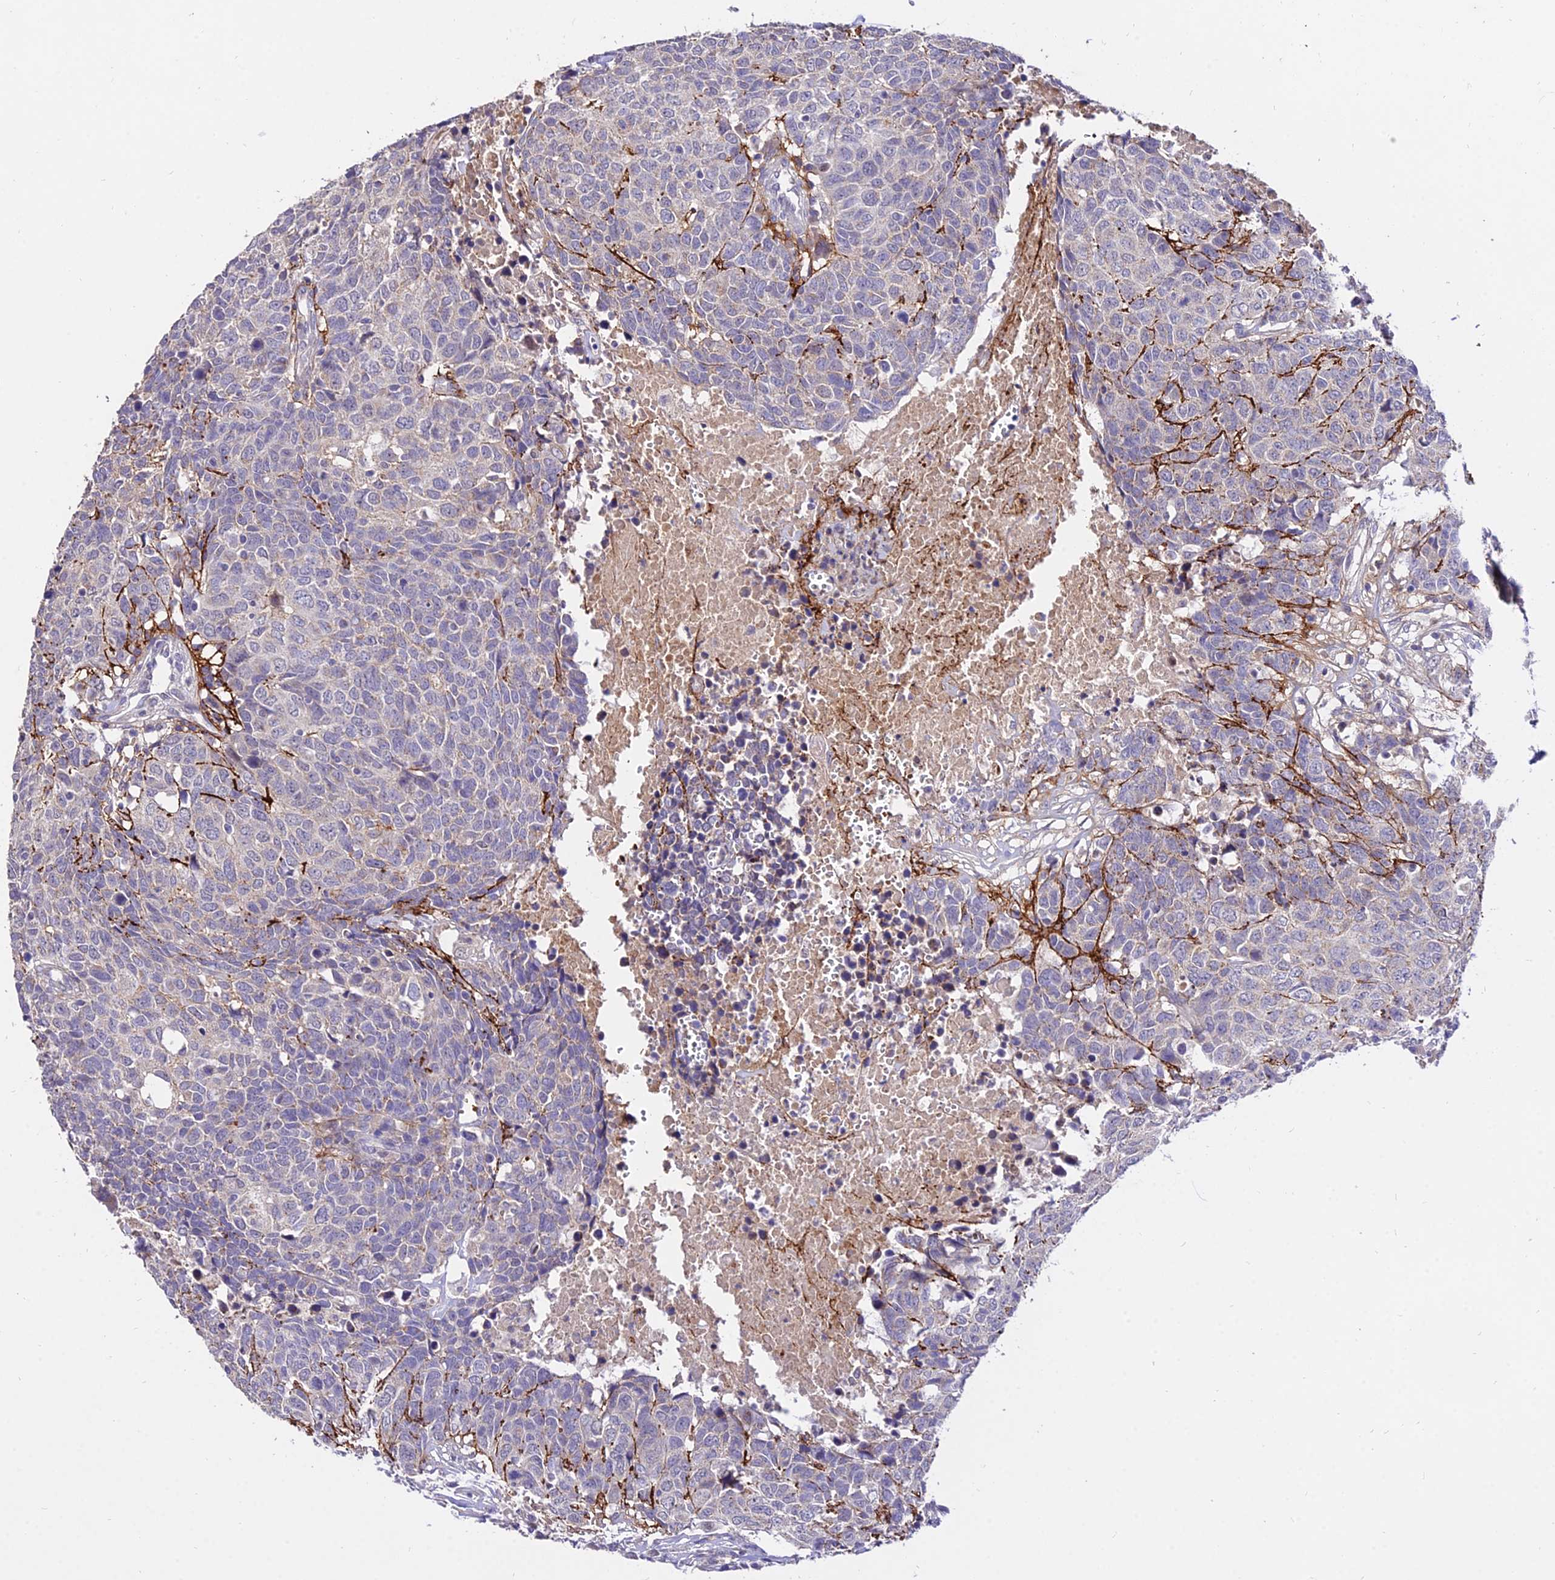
{"staining": {"intensity": "negative", "quantity": "none", "location": "none"}, "tissue": "head and neck cancer", "cell_type": "Tumor cells", "image_type": "cancer", "snomed": [{"axis": "morphology", "description": "Squamous cell carcinoma, NOS"}, {"axis": "topography", "description": "Head-Neck"}], "caption": "IHC photomicrograph of head and neck cancer stained for a protein (brown), which demonstrates no expression in tumor cells.", "gene": "WDR5B", "patient": {"sex": "male", "age": 66}}